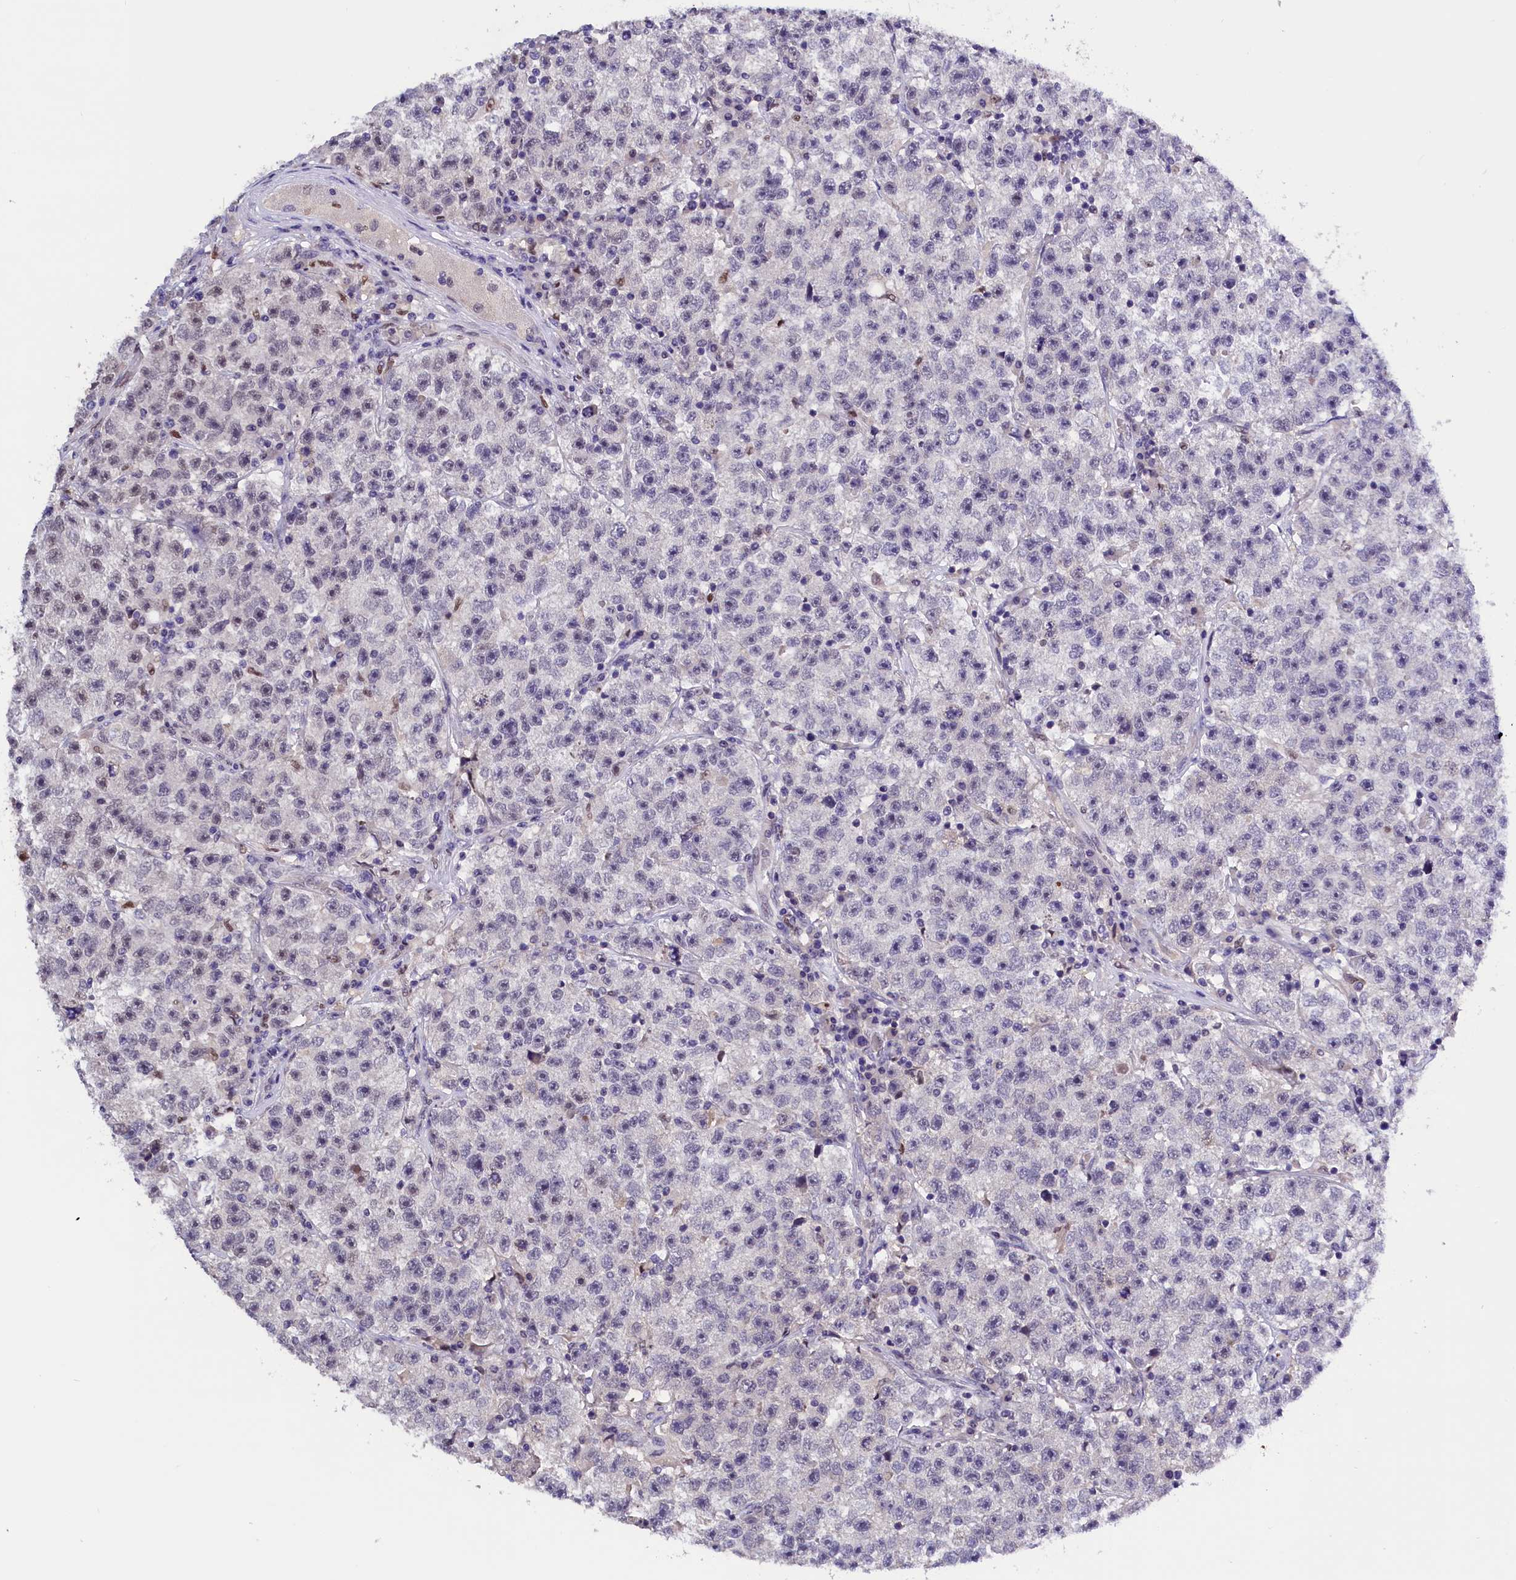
{"staining": {"intensity": "weak", "quantity": "<25%", "location": "nuclear"}, "tissue": "testis cancer", "cell_type": "Tumor cells", "image_type": "cancer", "snomed": [{"axis": "morphology", "description": "Seminoma, NOS"}, {"axis": "topography", "description": "Testis"}], "caption": "DAB (3,3'-diaminobenzidine) immunohistochemical staining of human seminoma (testis) displays no significant staining in tumor cells.", "gene": "BTBD9", "patient": {"sex": "male", "age": 22}}